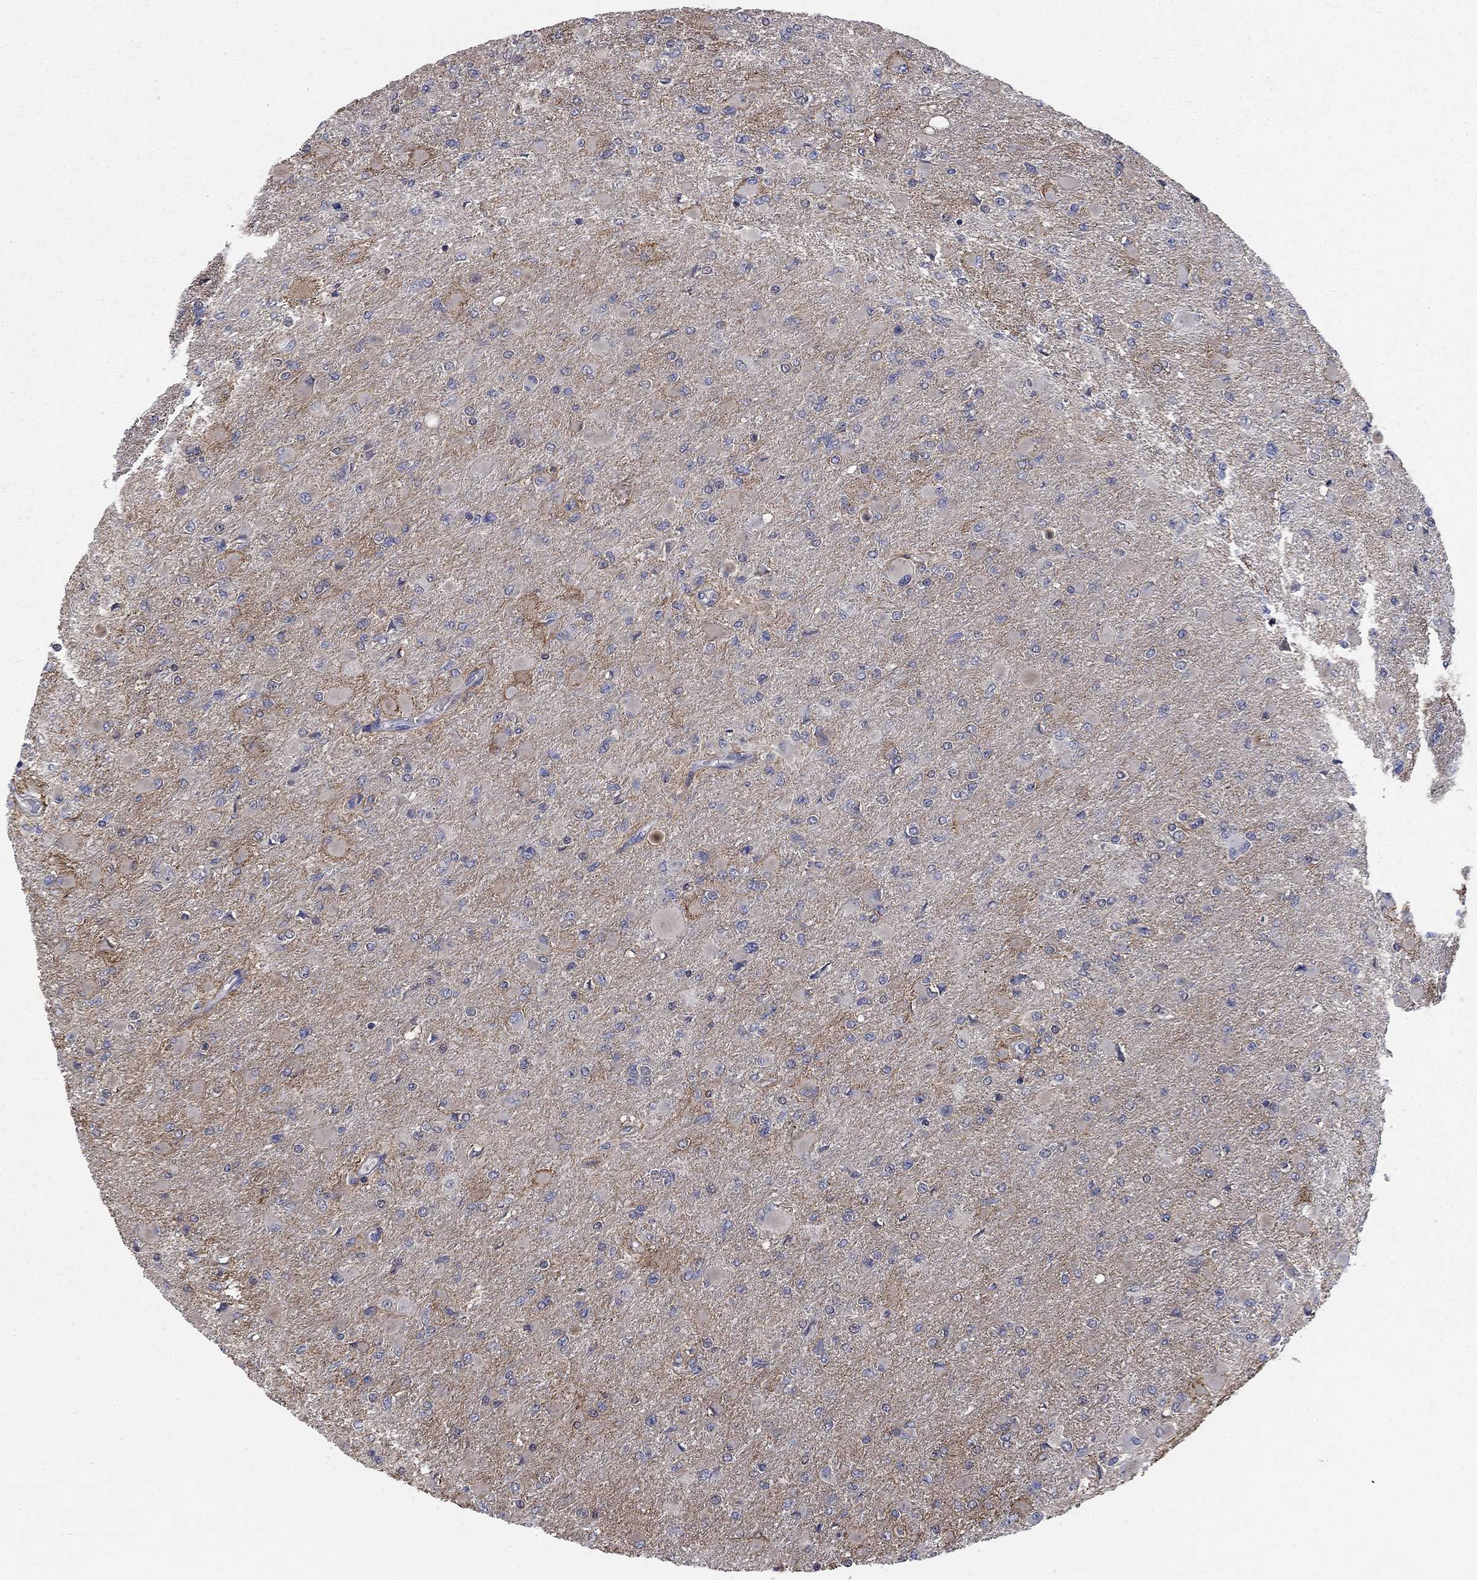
{"staining": {"intensity": "negative", "quantity": "none", "location": "none"}, "tissue": "glioma", "cell_type": "Tumor cells", "image_type": "cancer", "snomed": [{"axis": "morphology", "description": "Glioma, malignant, High grade"}, {"axis": "topography", "description": "Cerebral cortex"}], "caption": "Immunohistochemistry image of human malignant high-grade glioma stained for a protein (brown), which shows no staining in tumor cells. The staining was performed using DAB to visualize the protein expression in brown, while the nuclei were stained in blue with hematoxylin (Magnification: 20x).", "gene": "PDZD2", "patient": {"sex": "female", "age": 36}}